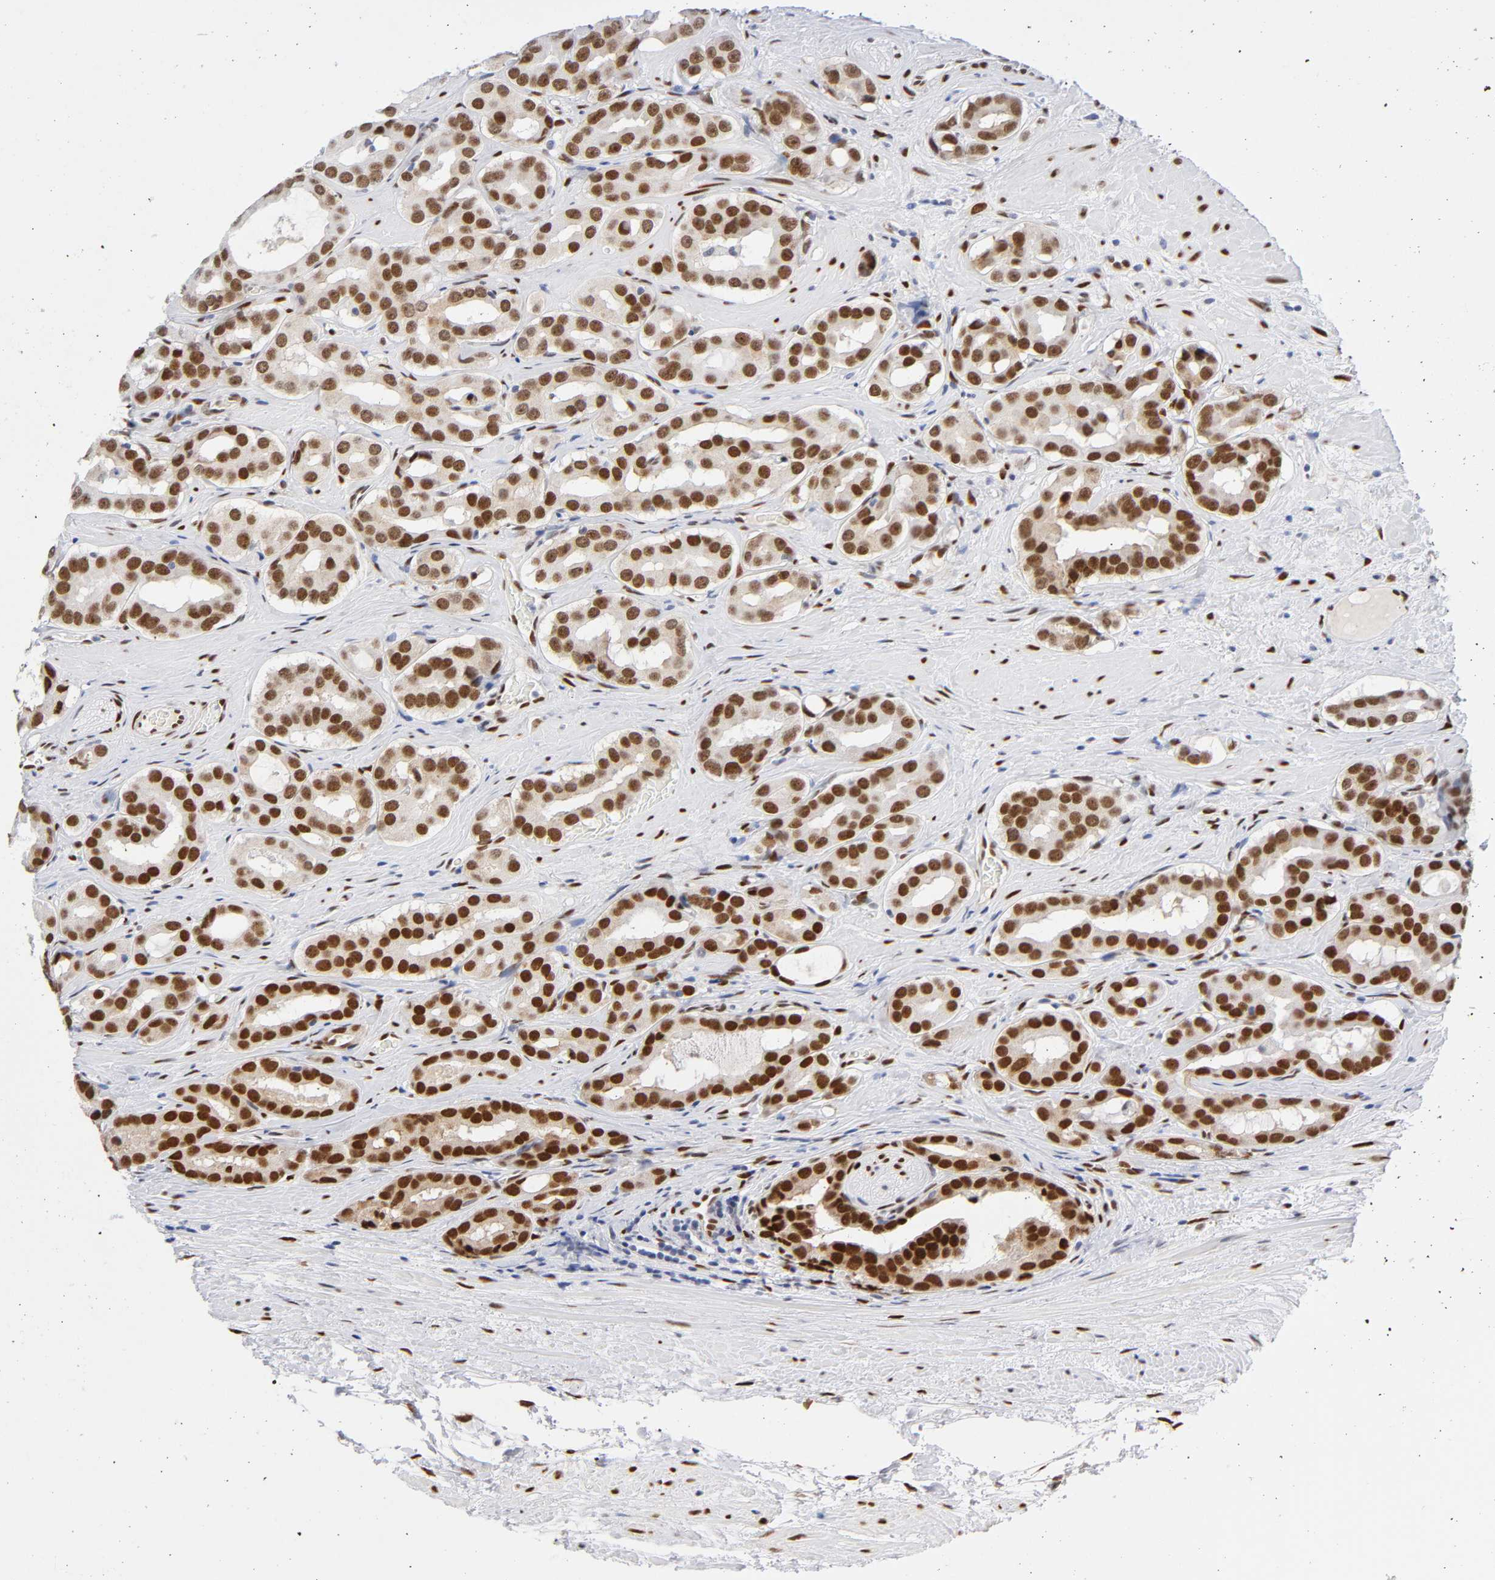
{"staining": {"intensity": "strong", "quantity": ">75%", "location": "nuclear"}, "tissue": "prostate cancer", "cell_type": "Tumor cells", "image_type": "cancer", "snomed": [{"axis": "morphology", "description": "Adenocarcinoma, Low grade"}, {"axis": "topography", "description": "Prostate"}], "caption": "Immunohistochemistry of low-grade adenocarcinoma (prostate) demonstrates high levels of strong nuclear expression in approximately >75% of tumor cells.", "gene": "NFIC", "patient": {"sex": "male", "age": 59}}